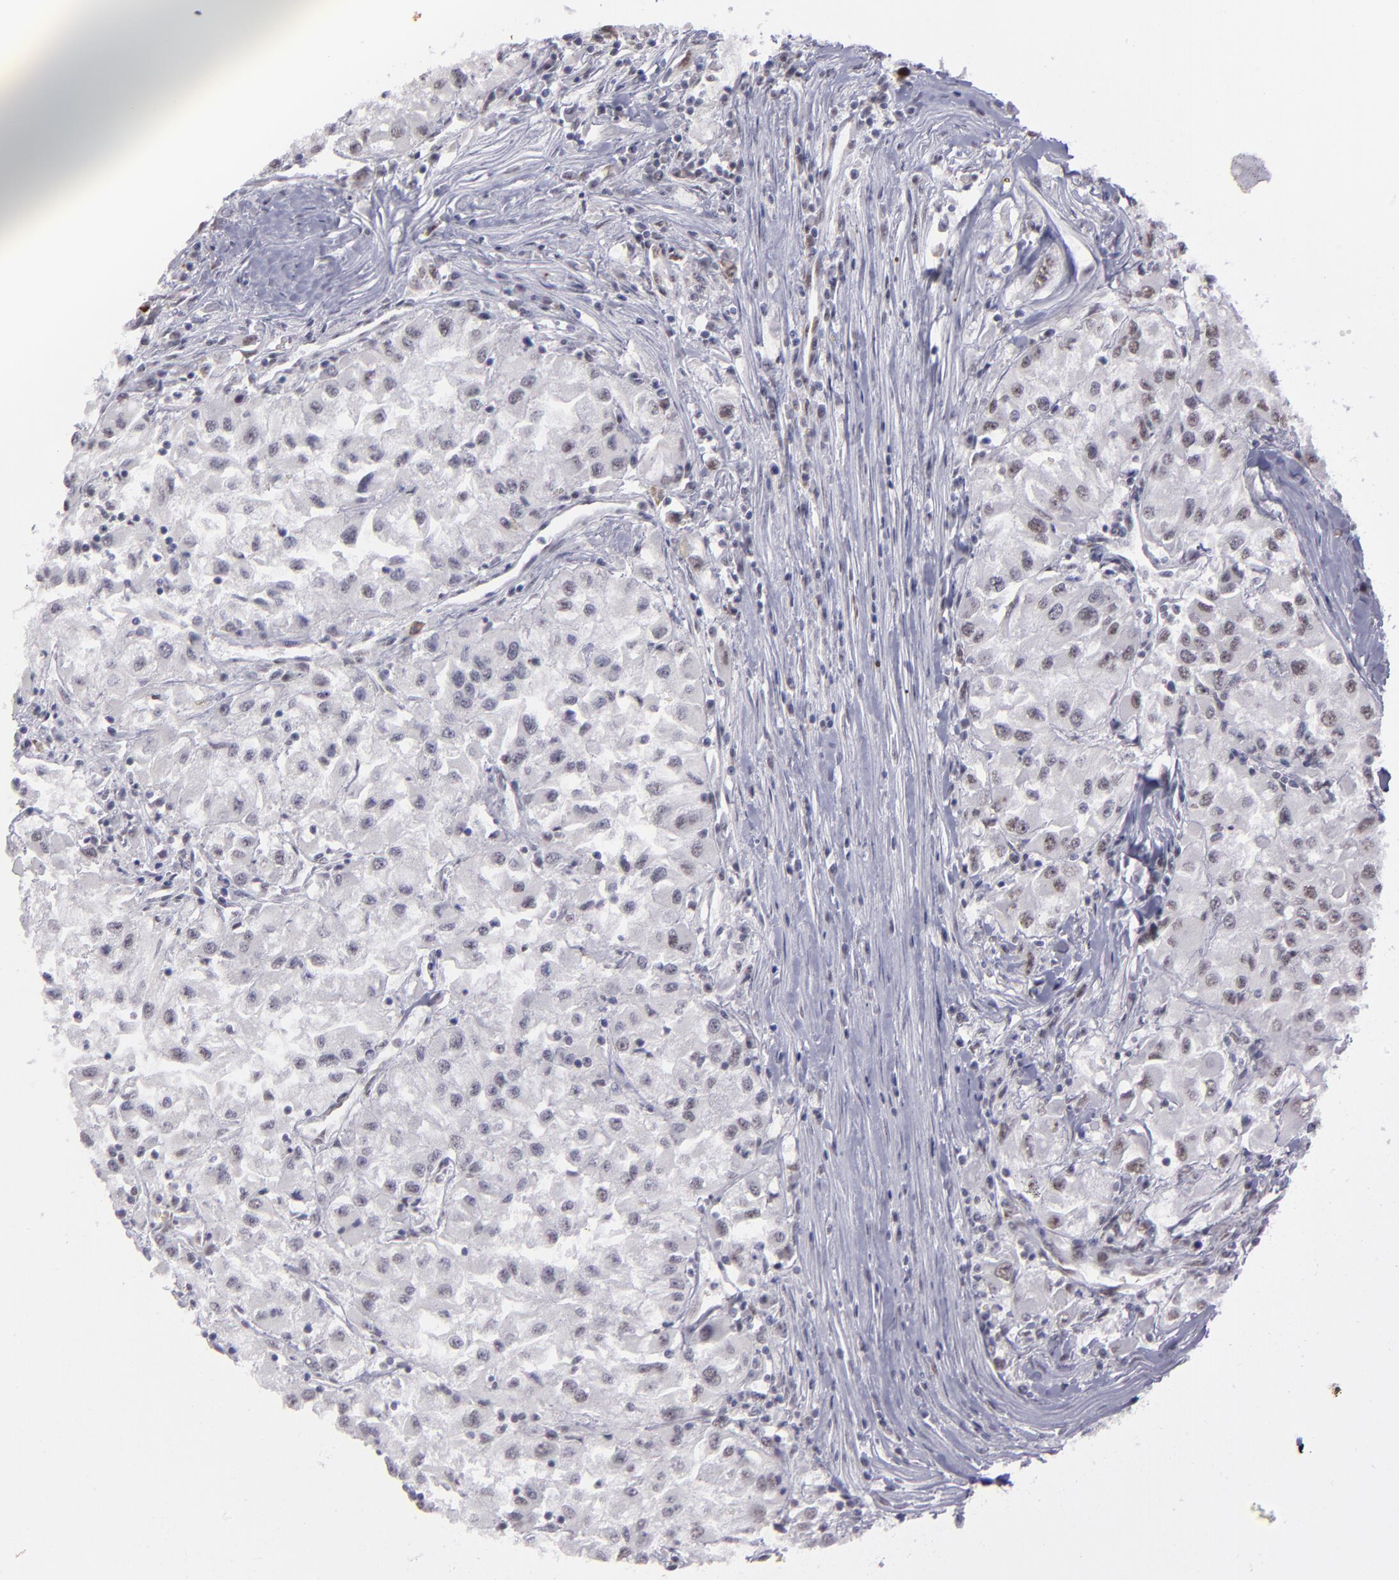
{"staining": {"intensity": "weak", "quantity": "<25%", "location": "nuclear"}, "tissue": "renal cancer", "cell_type": "Tumor cells", "image_type": "cancer", "snomed": [{"axis": "morphology", "description": "Adenocarcinoma, NOS"}, {"axis": "topography", "description": "Kidney"}], "caption": "IHC photomicrograph of neoplastic tissue: adenocarcinoma (renal) stained with DAB (3,3'-diaminobenzidine) demonstrates no significant protein positivity in tumor cells. (Stains: DAB (3,3'-diaminobenzidine) immunohistochemistry (IHC) with hematoxylin counter stain, Microscopy: brightfield microscopy at high magnification).", "gene": "OTUB2", "patient": {"sex": "male", "age": 59}}